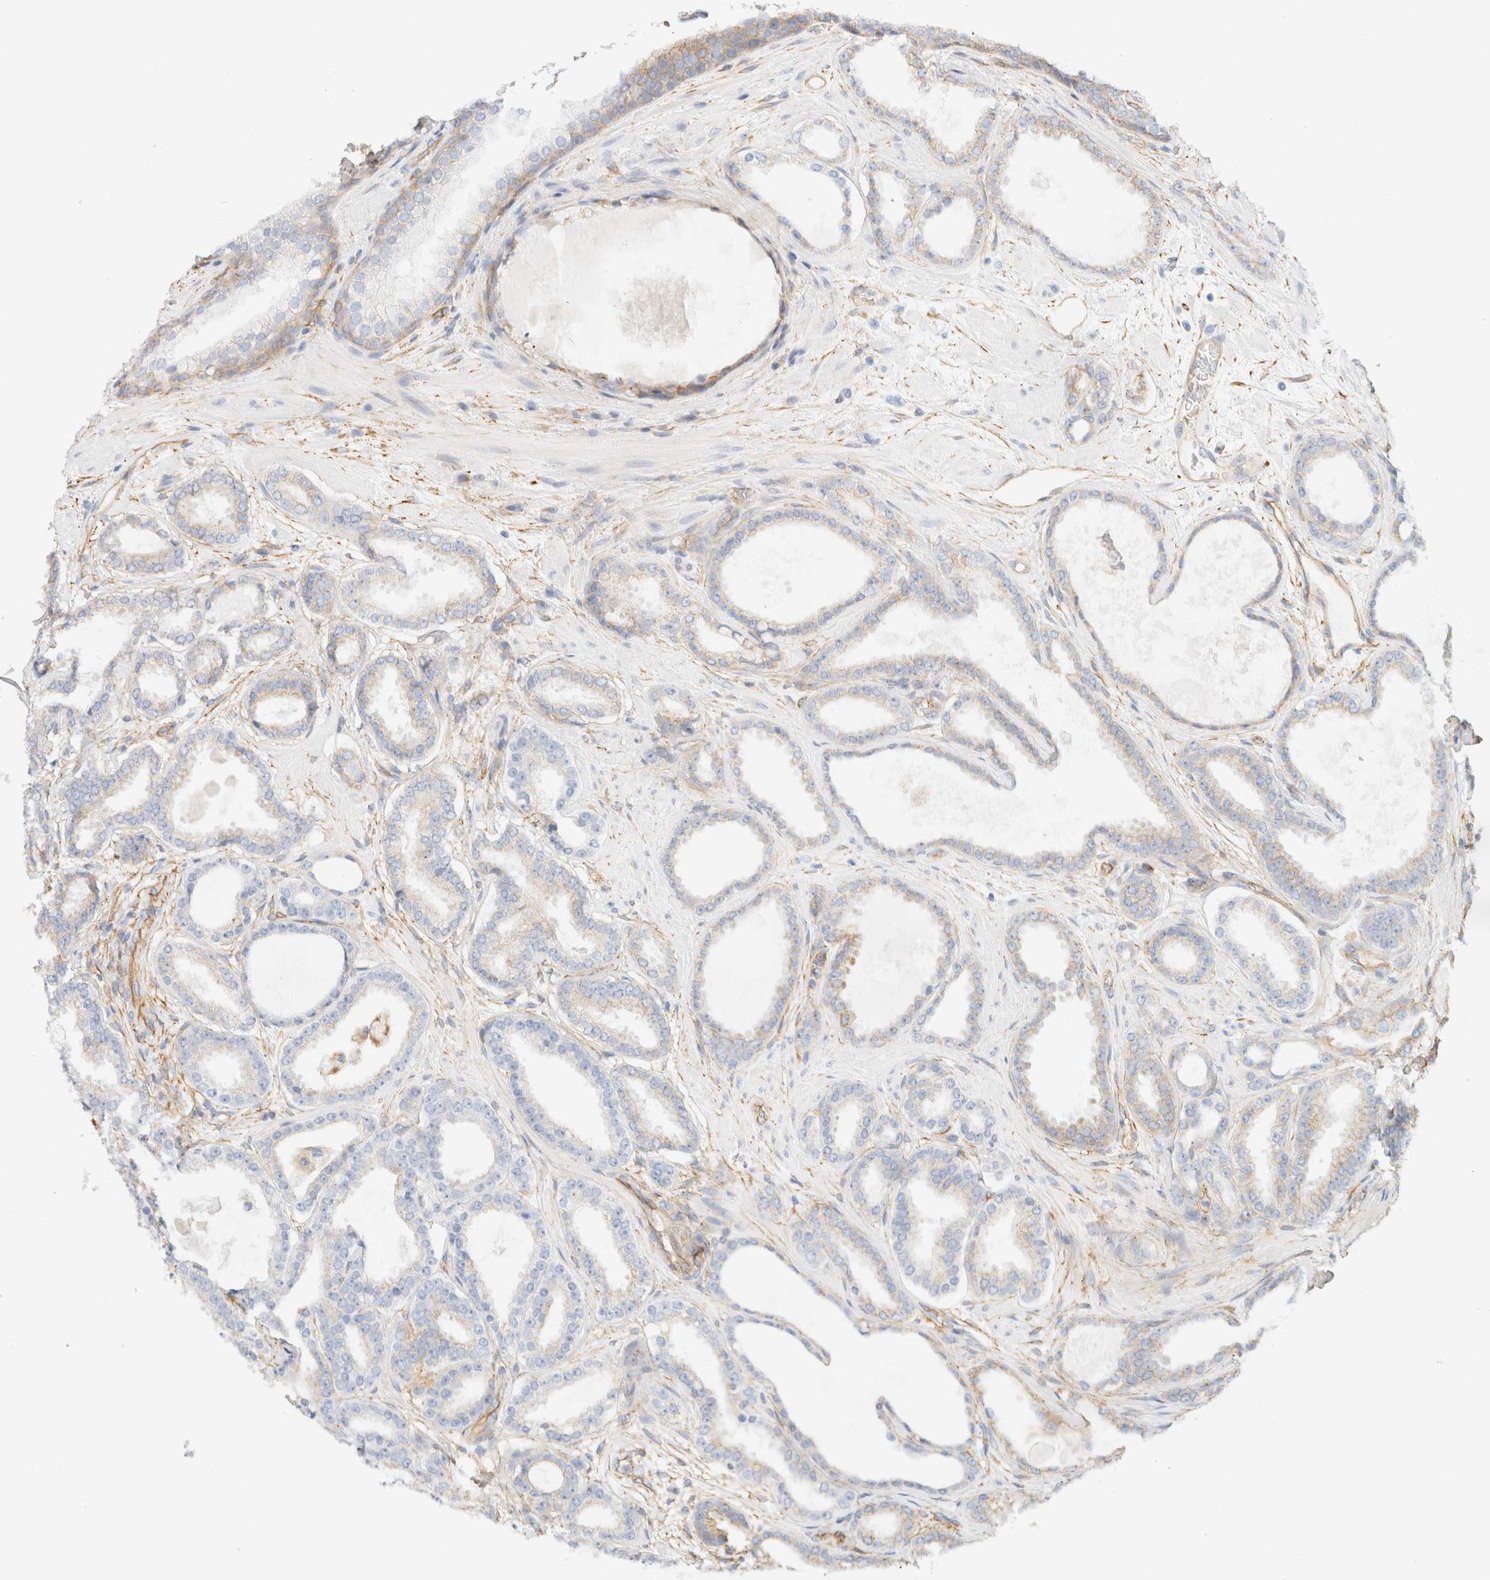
{"staining": {"intensity": "weak", "quantity": "25%-75%", "location": "cytoplasmic/membranous"}, "tissue": "prostate cancer", "cell_type": "Tumor cells", "image_type": "cancer", "snomed": [{"axis": "morphology", "description": "Adenocarcinoma, High grade"}, {"axis": "topography", "description": "Prostate"}], "caption": "There is low levels of weak cytoplasmic/membranous expression in tumor cells of prostate cancer (adenocarcinoma (high-grade)), as demonstrated by immunohistochemical staining (brown color).", "gene": "CYB5R4", "patient": {"sex": "male", "age": 60}}